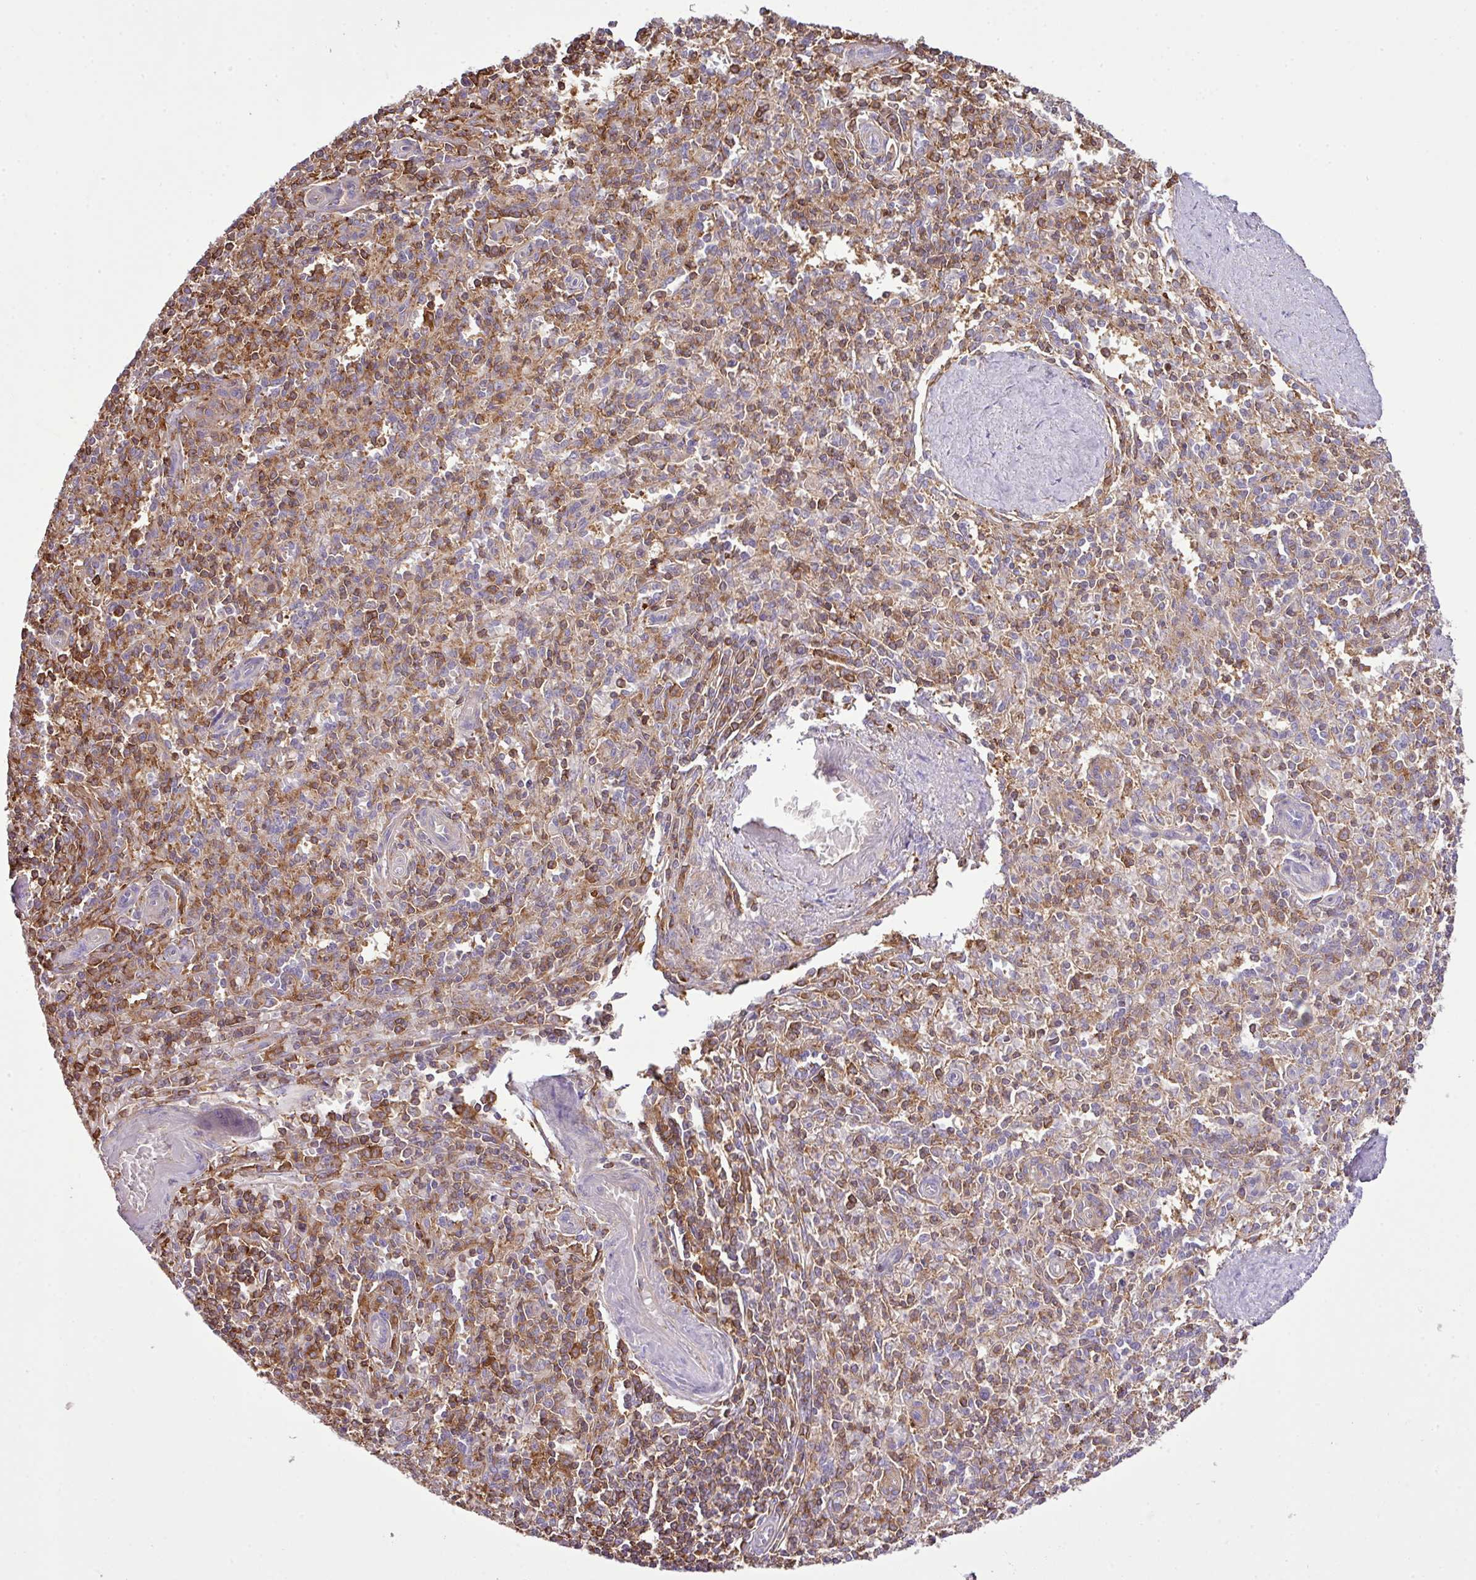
{"staining": {"intensity": "moderate", "quantity": ">75%", "location": "cytoplasmic/membranous"}, "tissue": "spleen", "cell_type": "Cells in red pulp", "image_type": "normal", "snomed": [{"axis": "morphology", "description": "Normal tissue, NOS"}, {"axis": "topography", "description": "Spleen"}], "caption": "Brown immunohistochemical staining in benign spleen reveals moderate cytoplasmic/membranous positivity in about >75% of cells in red pulp.", "gene": "PGAP6", "patient": {"sex": "female", "age": 70}}